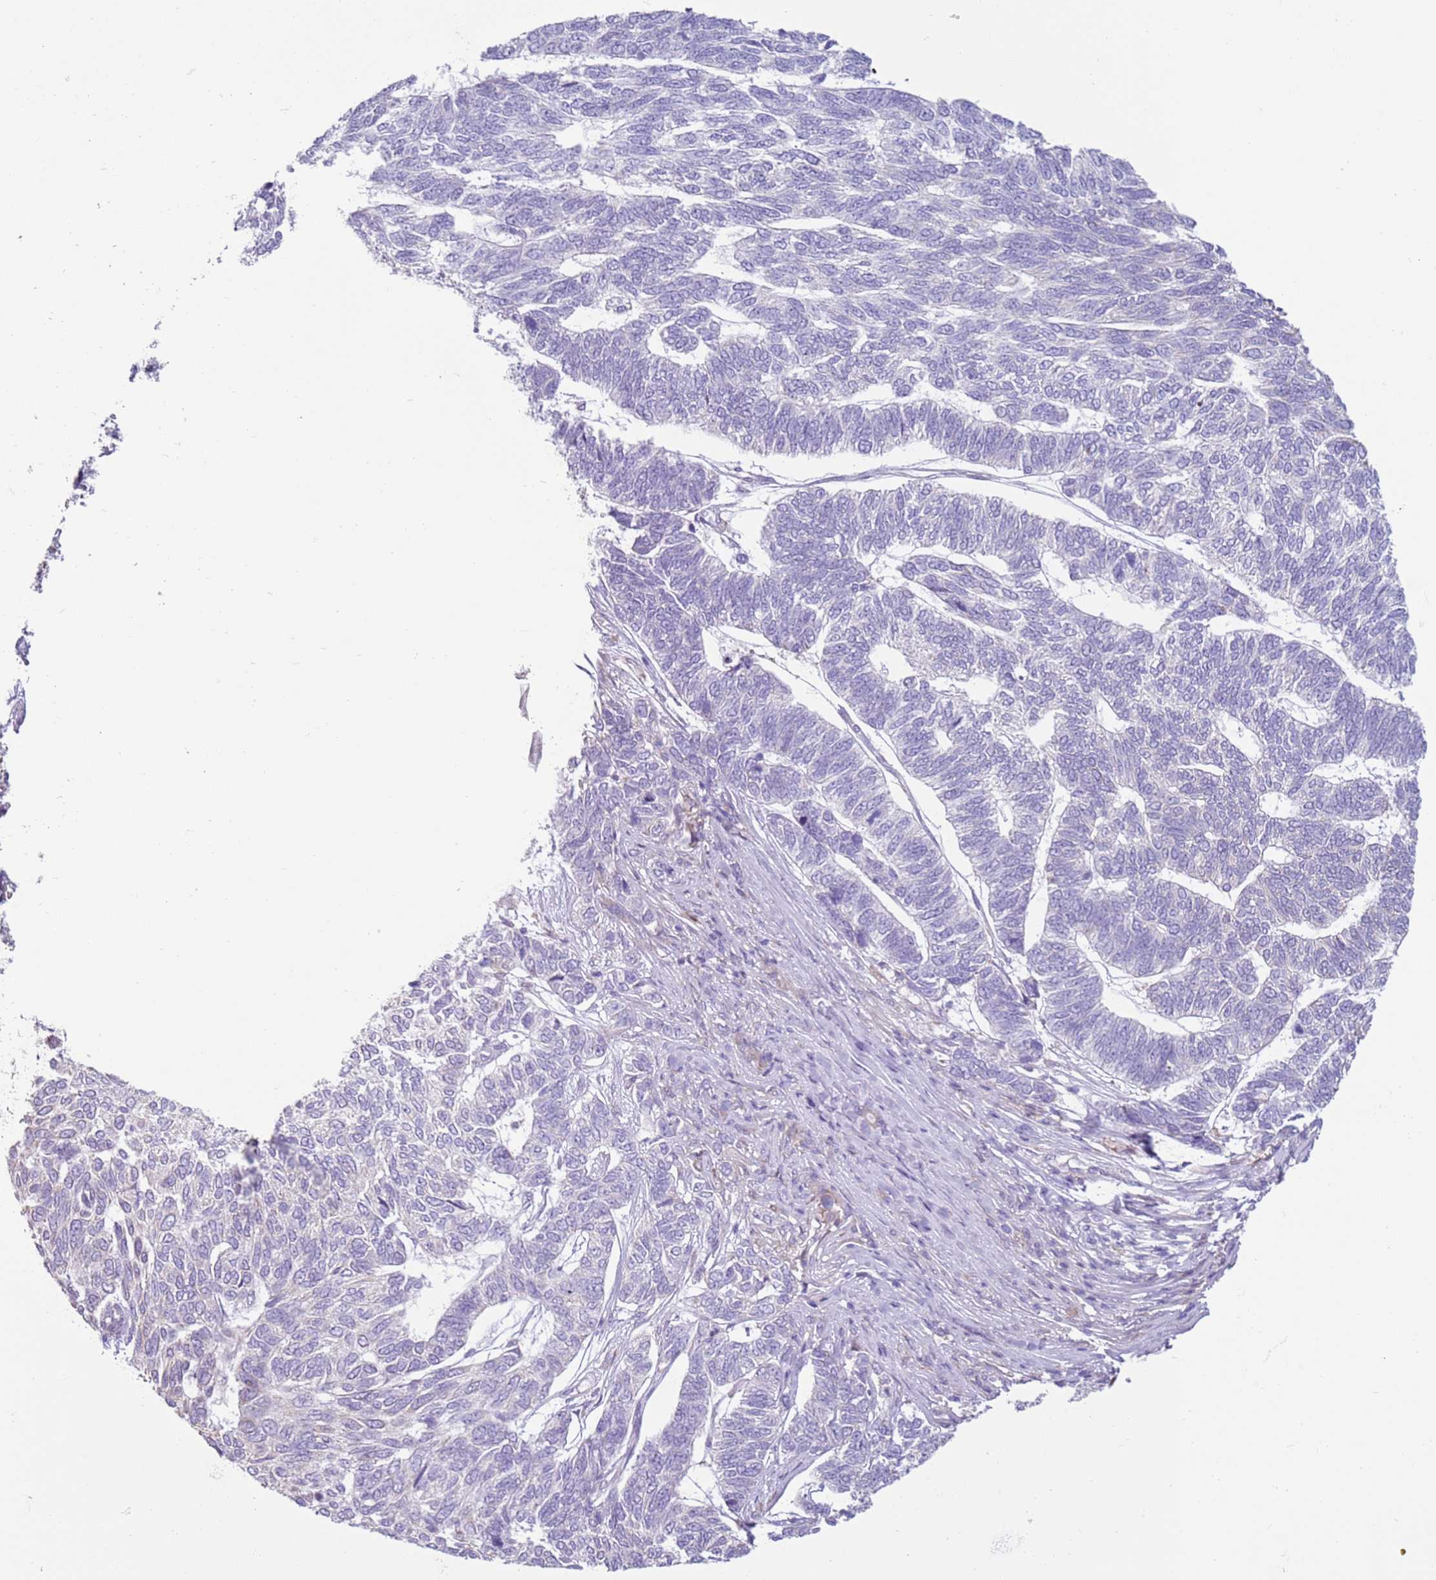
{"staining": {"intensity": "negative", "quantity": "none", "location": "none"}, "tissue": "skin cancer", "cell_type": "Tumor cells", "image_type": "cancer", "snomed": [{"axis": "morphology", "description": "Basal cell carcinoma"}, {"axis": "topography", "description": "Skin"}], "caption": "IHC photomicrograph of human skin cancer (basal cell carcinoma) stained for a protein (brown), which exhibits no expression in tumor cells. (DAB IHC visualized using brightfield microscopy, high magnification).", "gene": "OAF", "patient": {"sex": "female", "age": 65}}